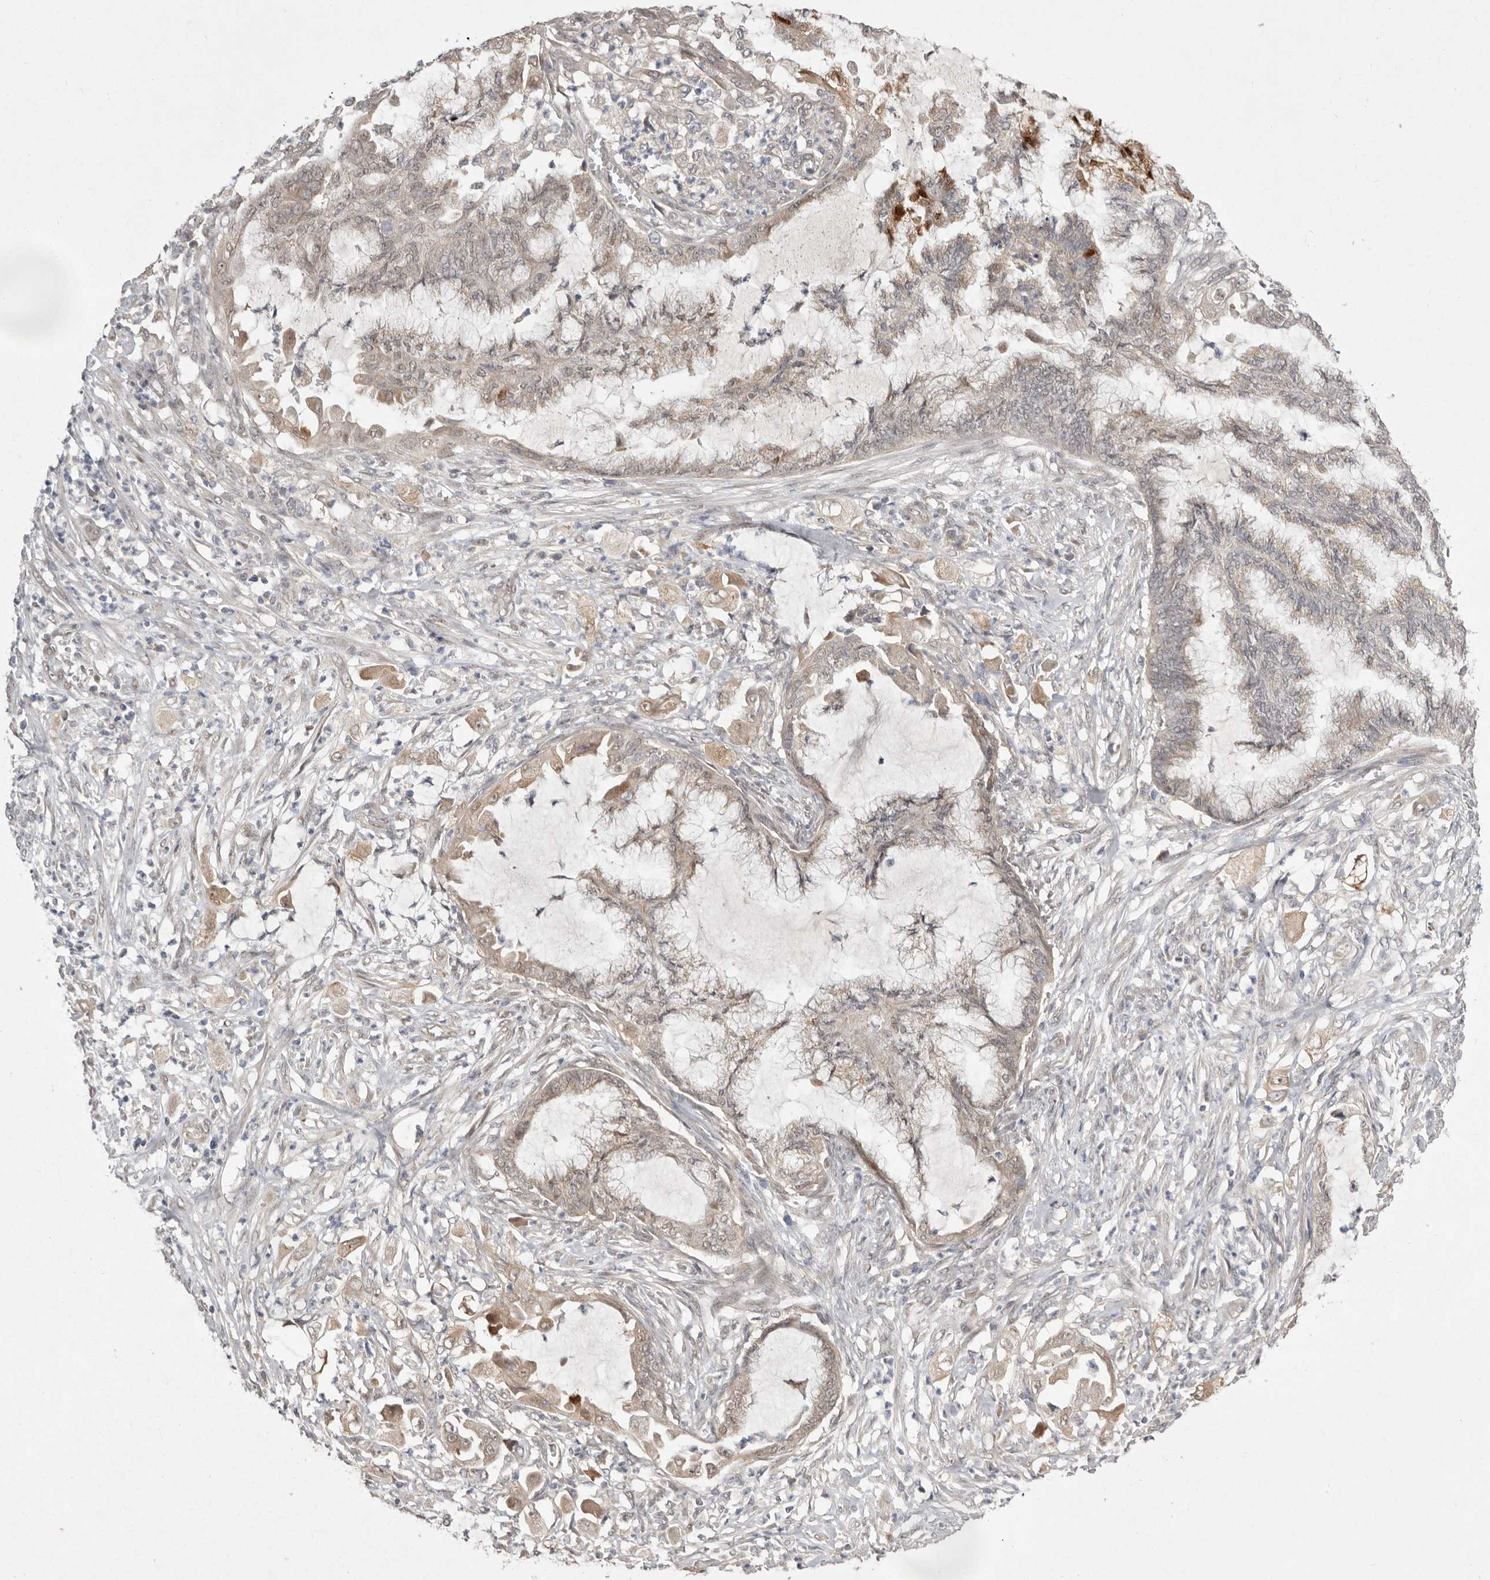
{"staining": {"intensity": "weak", "quantity": "25%-75%", "location": "cytoplasmic/membranous"}, "tissue": "endometrial cancer", "cell_type": "Tumor cells", "image_type": "cancer", "snomed": [{"axis": "morphology", "description": "Adenocarcinoma, NOS"}, {"axis": "topography", "description": "Endometrium"}], "caption": "The photomicrograph shows immunohistochemical staining of endometrial cancer. There is weak cytoplasmic/membranous positivity is identified in about 25%-75% of tumor cells. (brown staining indicates protein expression, while blue staining denotes nuclei).", "gene": "NSUN4", "patient": {"sex": "female", "age": 86}}